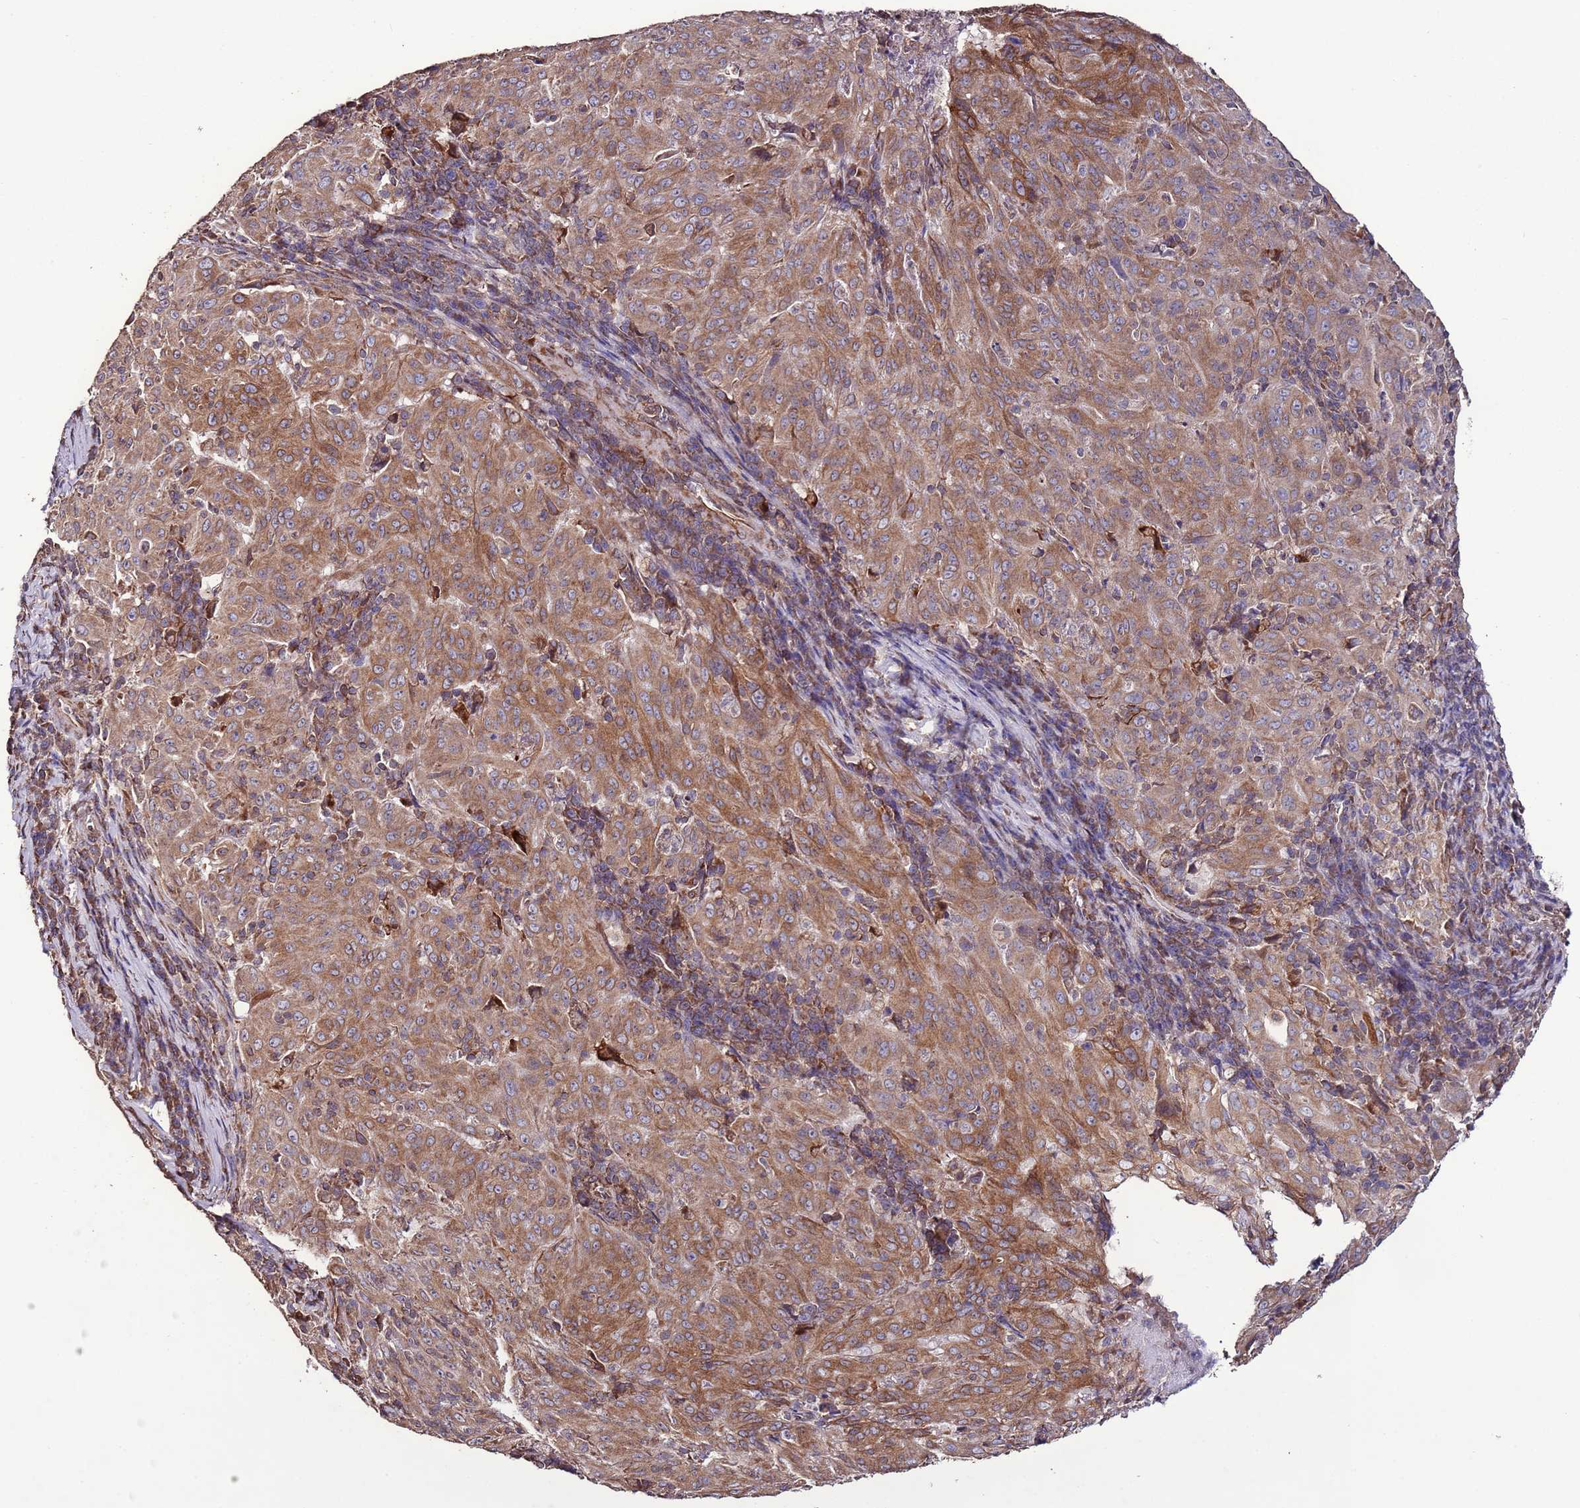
{"staining": {"intensity": "moderate", "quantity": ">75%", "location": "cytoplasmic/membranous"}, "tissue": "pancreatic cancer", "cell_type": "Tumor cells", "image_type": "cancer", "snomed": [{"axis": "morphology", "description": "Adenocarcinoma, NOS"}, {"axis": "topography", "description": "Pancreas"}], "caption": "Approximately >75% of tumor cells in human pancreatic cancer show moderate cytoplasmic/membranous protein positivity as visualized by brown immunohistochemical staining.", "gene": "SLC41A3", "patient": {"sex": "male", "age": 63}}